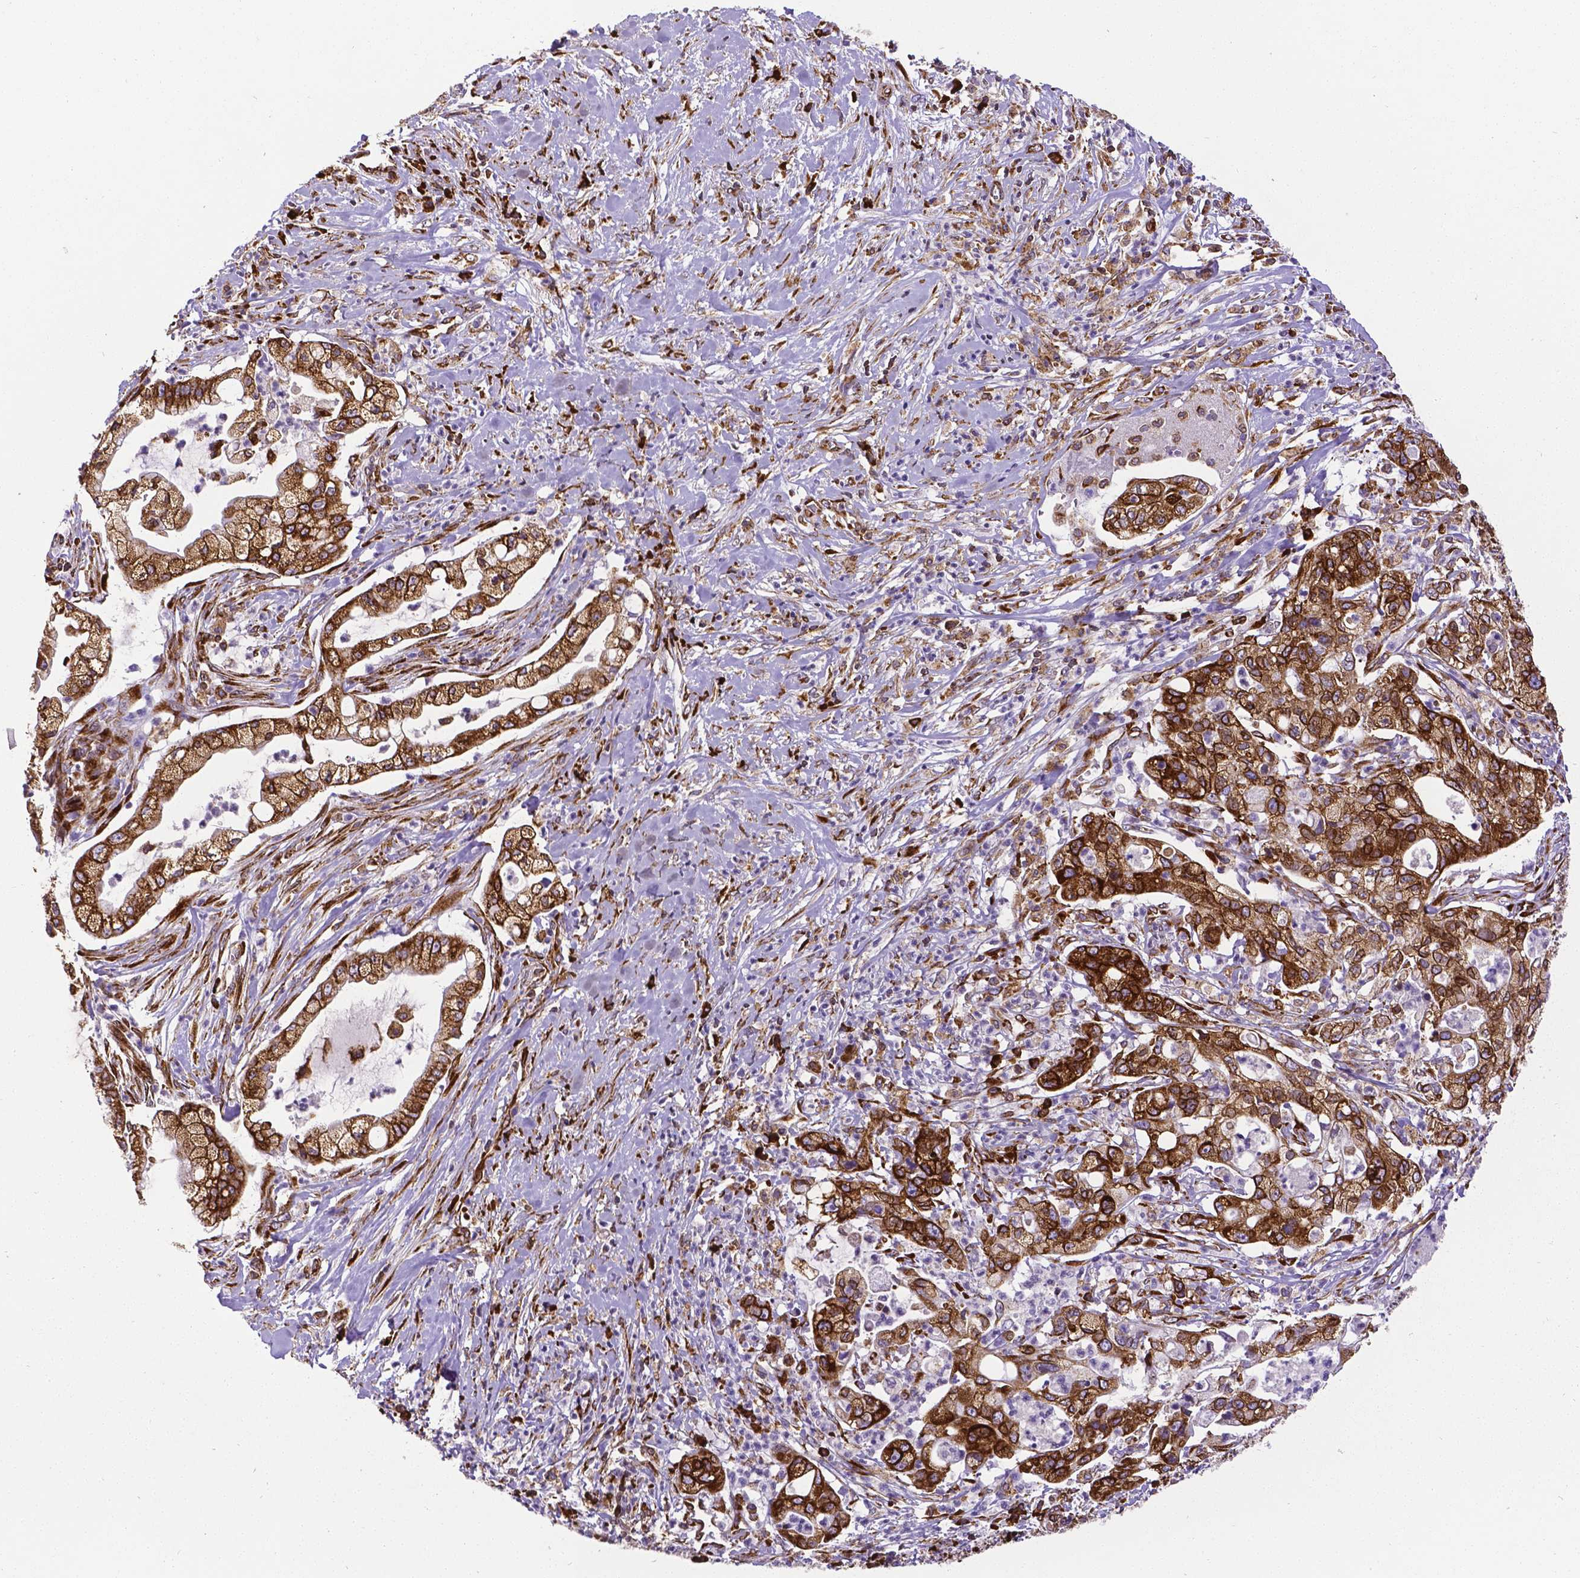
{"staining": {"intensity": "strong", "quantity": ">75%", "location": "nuclear"}, "tissue": "pancreatic cancer", "cell_type": "Tumor cells", "image_type": "cancer", "snomed": [{"axis": "morphology", "description": "Adenocarcinoma, NOS"}, {"axis": "topography", "description": "Pancreas"}], "caption": "Pancreatic adenocarcinoma was stained to show a protein in brown. There is high levels of strong nuclear positivity in about >75% of tumor cells. The protein is shown in brown color, while the nuclei are stained blue.", "gene": "MTDH", "patient": {"sex": "female", "age": 69}}